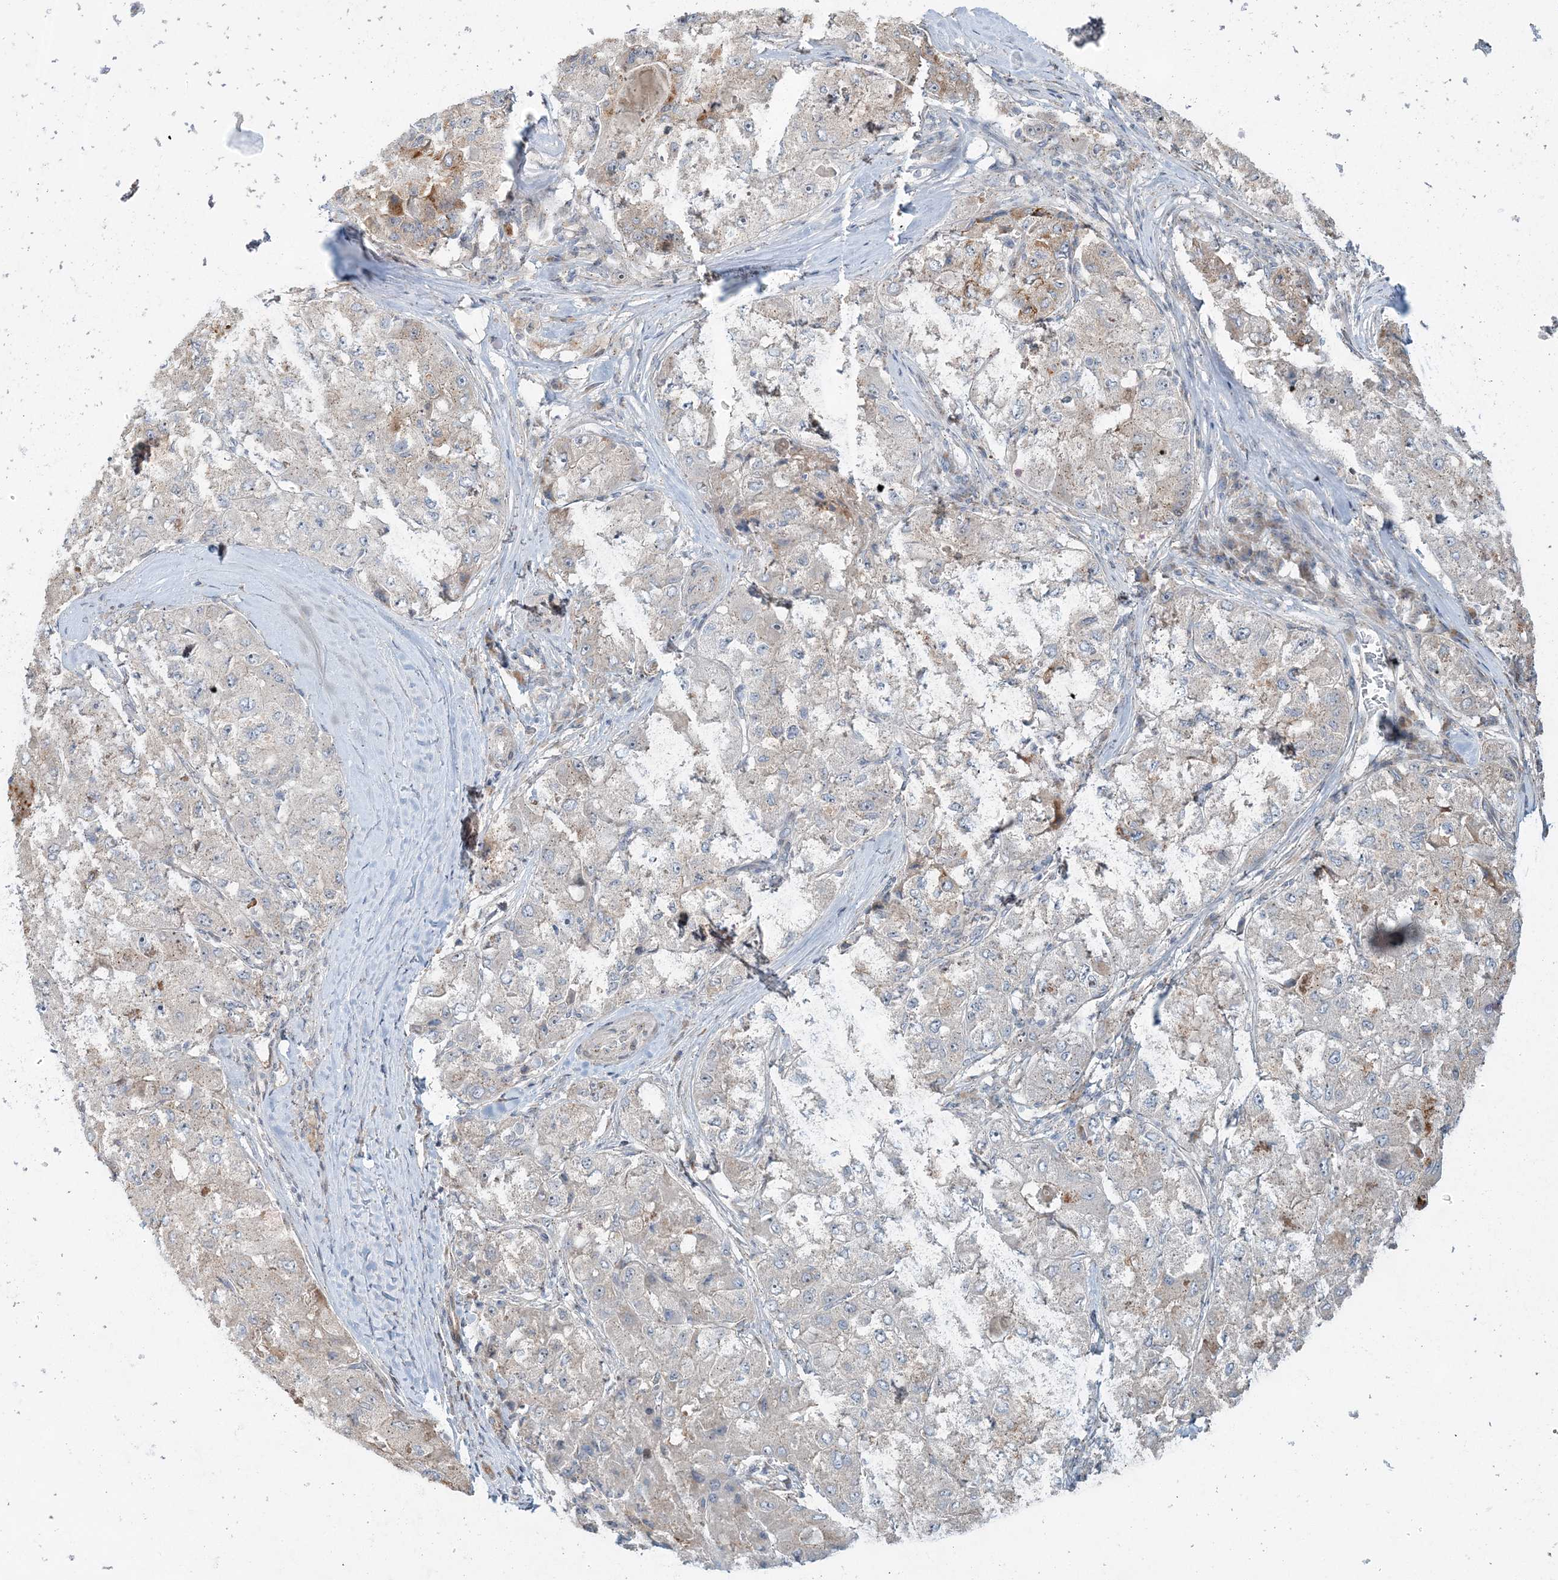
{"staining": {"intensity": "weak", "quantity": "<25%", "location": "cytoplasmic/membranous"}, "tissue": "liver cancer", "cell_type": "Tumor cells", "image_type": "cancer", "snomed": [{"axis": "morphology", "description": "Carcinoma, Hepatocellular, NOS"}, {"axis": "topography", "description": "Liver"}], "caption": "Immunohistochemistry (IHC) image of human liver cancer stained for a protein (brown), which displays no positivity in tumor cells.", "gene": "CXXC5", "patient": {"sex": "male", "age": 80}}